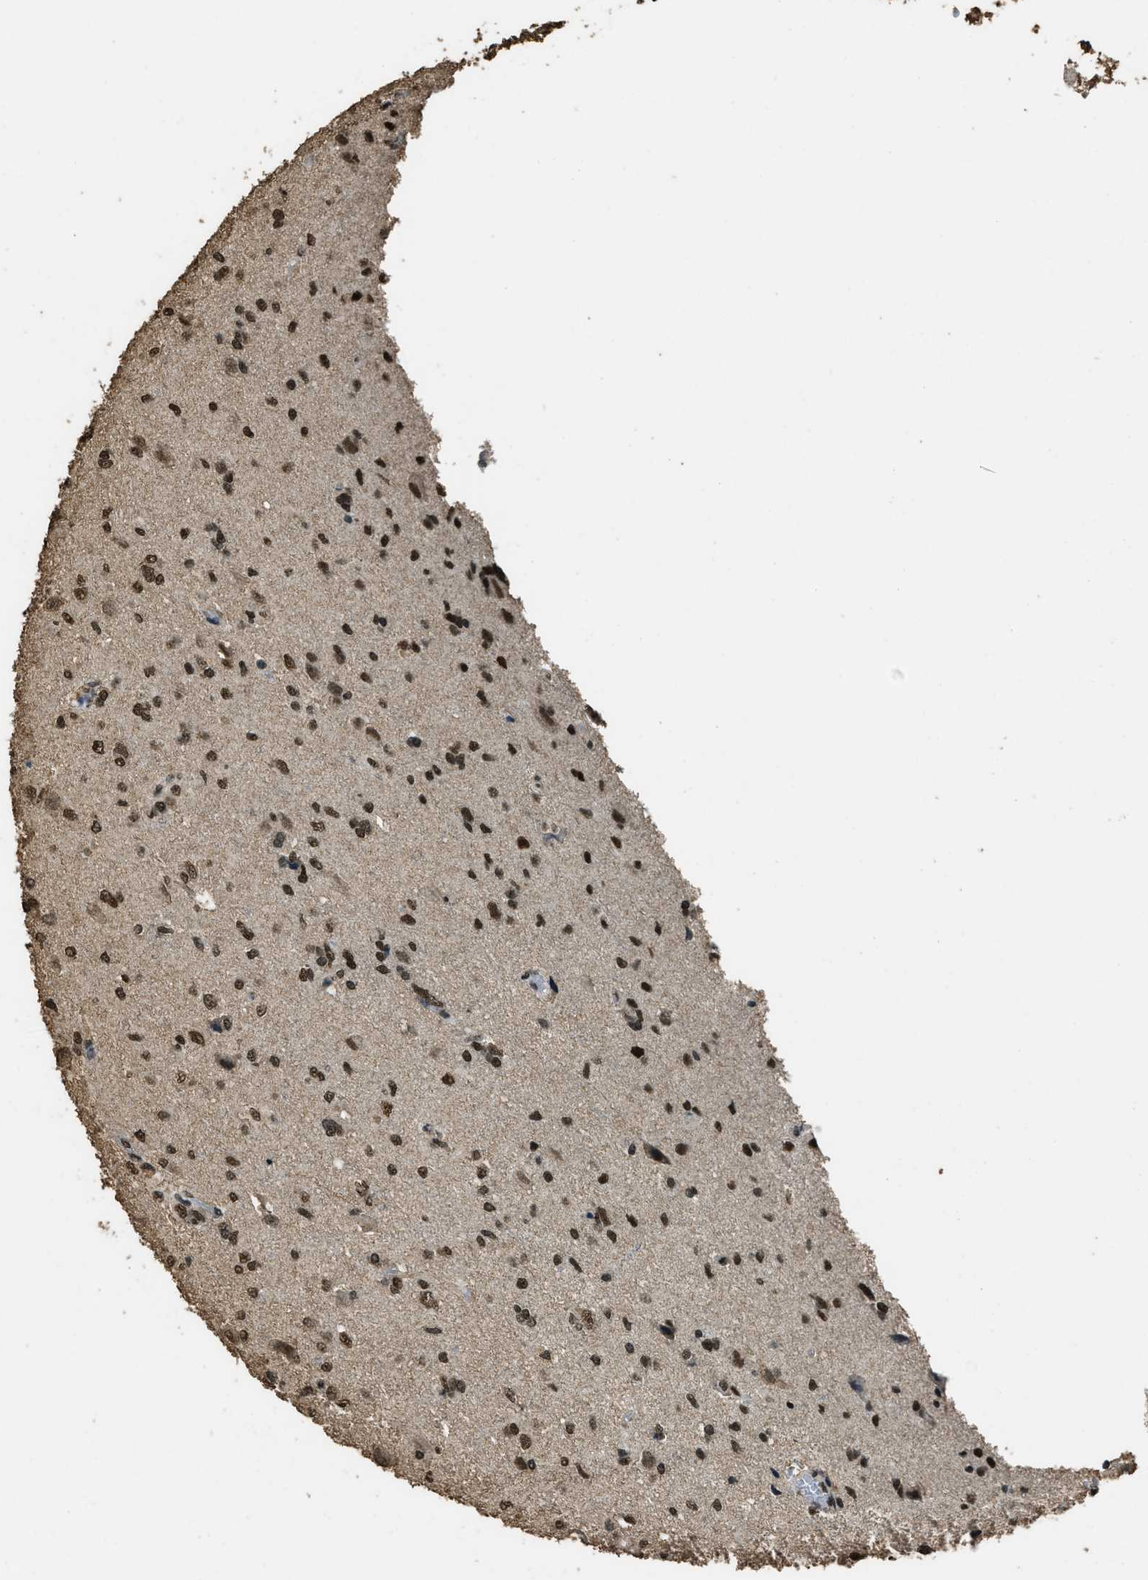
{"staining": {"intensity": "strong", "quantity": ">75%", "location": "nuclear"}, "tissue": "glioma", "cell_type": "Tumor cells", "image_type": "cancer", "snomed": [{"axis": "morphology", "description": "Glioma, malignant, High grade"}, {"axis": "topography", "description": "Brain"}], "caption": "A high amount of strong nuclear staining is appreciated in approximately >75% of tumor cells in glioma tissue.", "gene": "MYB", "patient": {"sex": "female", "age": 59}}